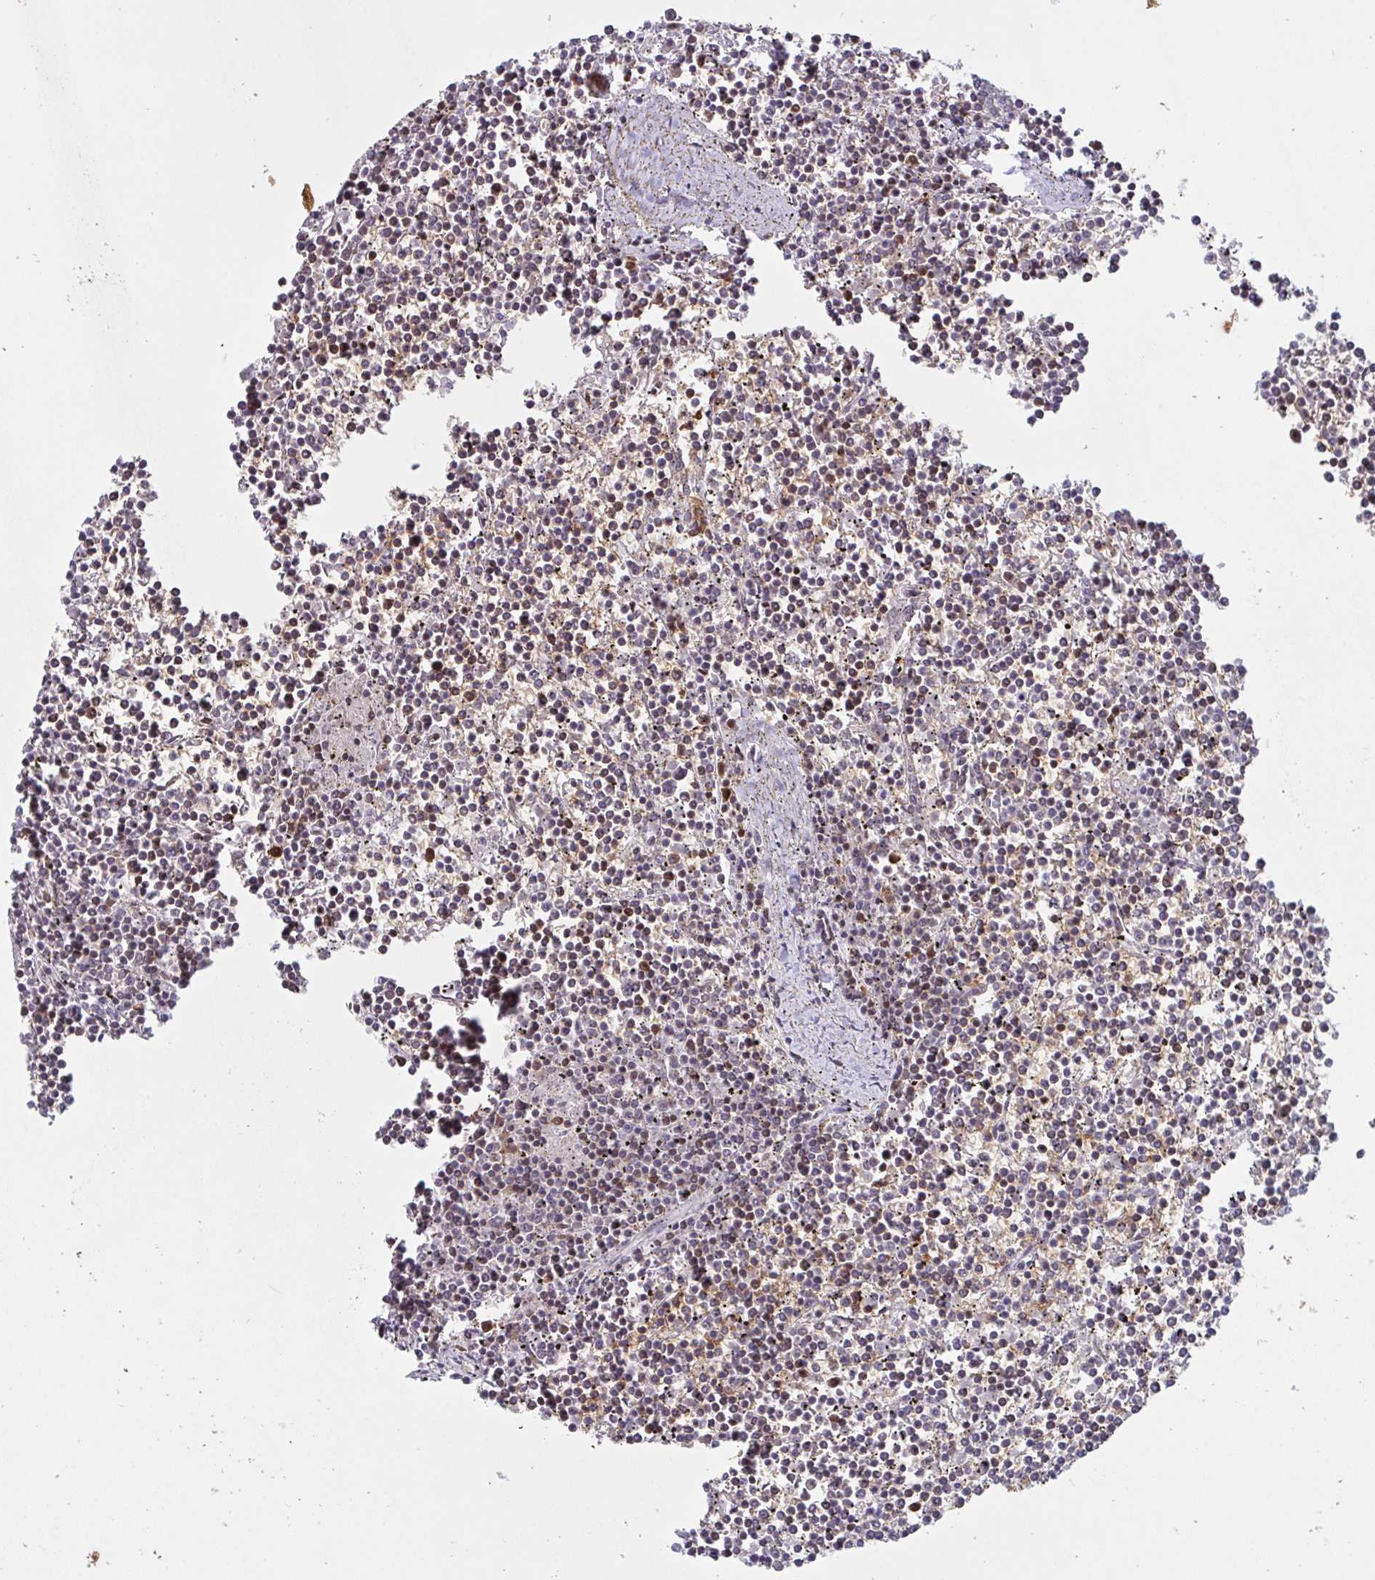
{"staining": {"intensity": "negative", "quantity": "none", "location": "none"}, "tissue": "lymphoma", "cell_type": "Tumor cells", "image_type": "cancer", "snomed": [{"axis": "morphology", "description": "Malignant lymphoma, non-Hodgkin's type, Low grade"}, {"axis": "topography", "description": "Spleen"}], "caption": "This photomicrograph is of lymphoma stained with immunohistochemistry (IHC) to label a protein in brown with the nuclei are counter-stained blue. There is no staining in tumor cells.", "gene": "NLRP13", "patient": {"sex": "female", "age": 19}}